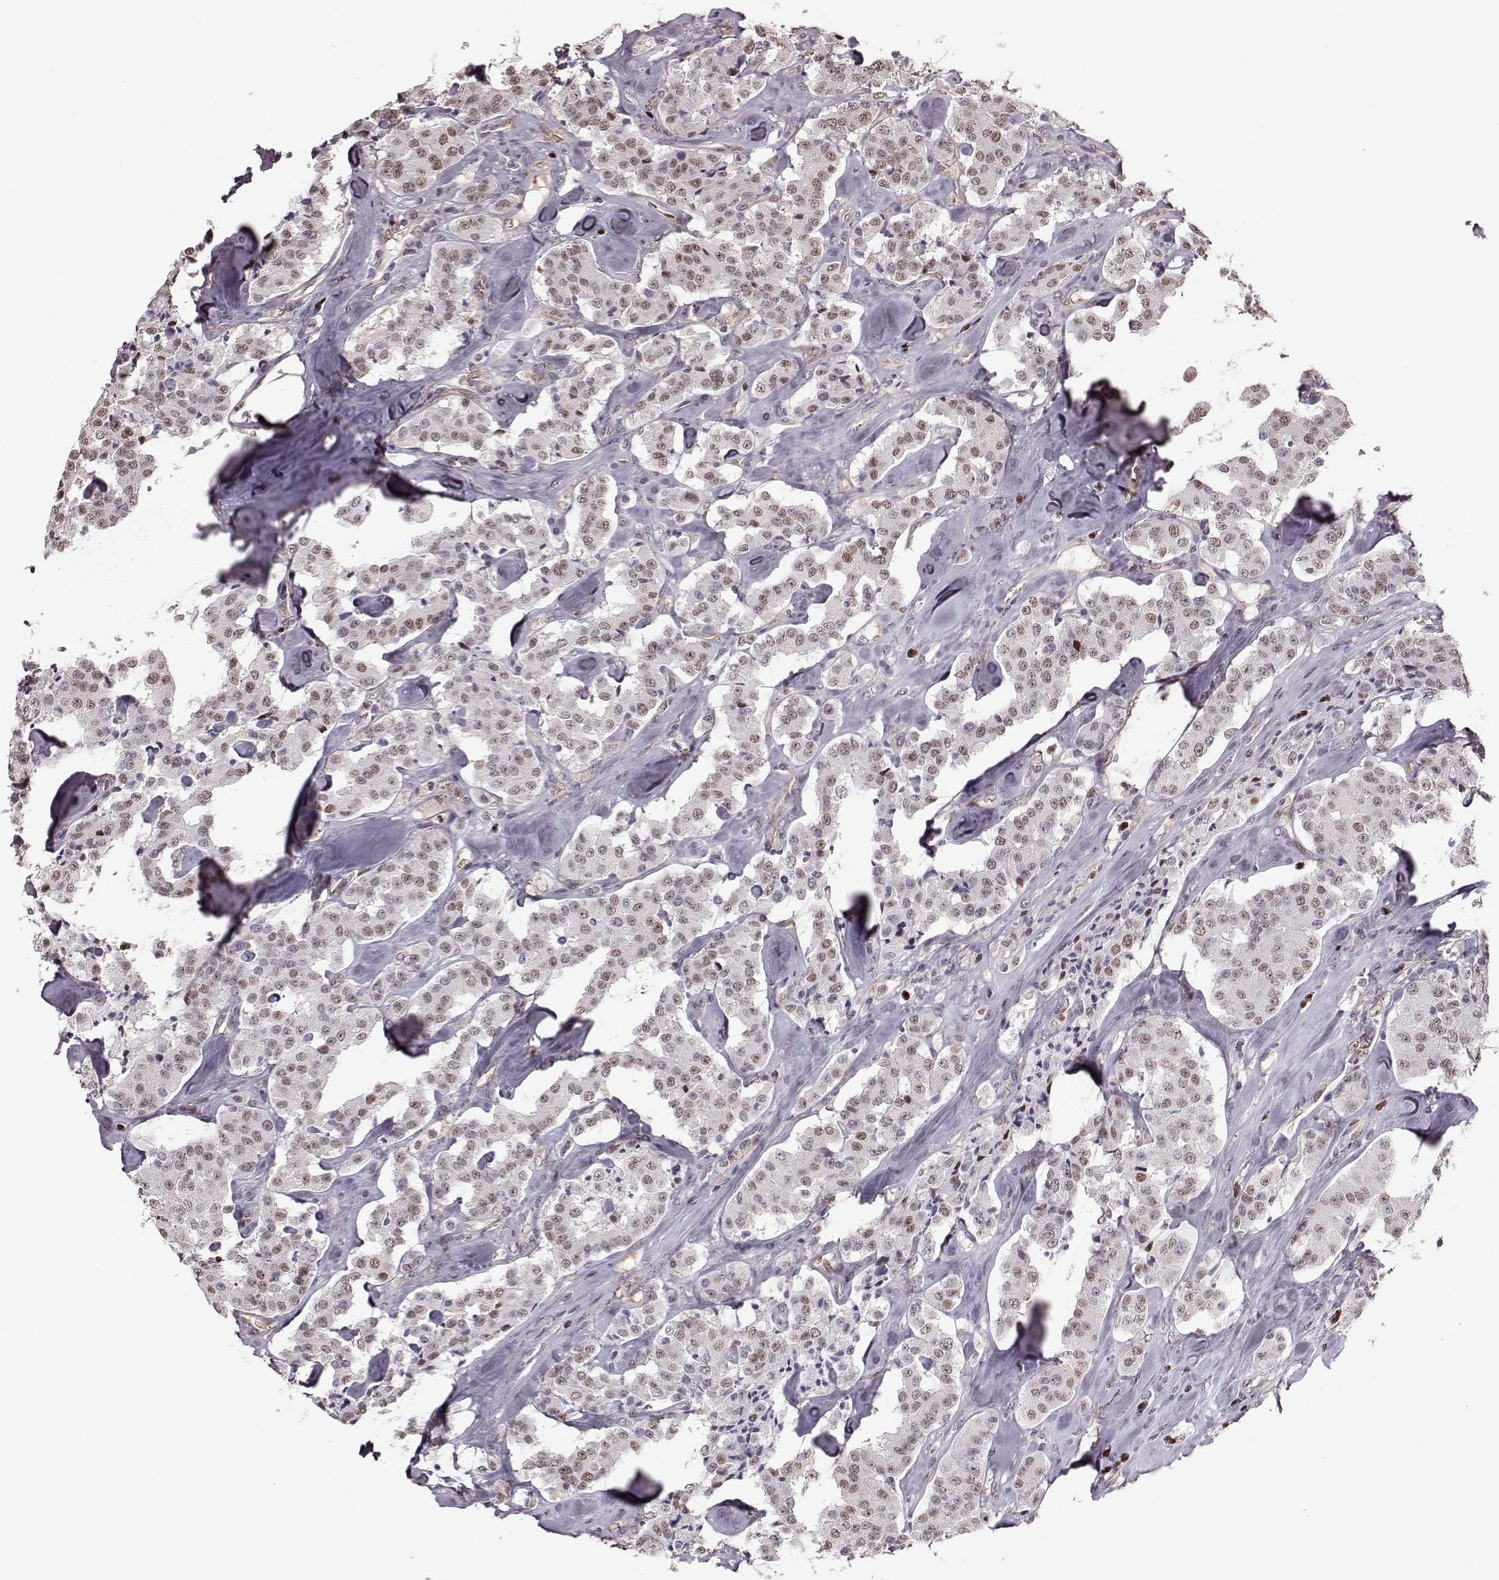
{"staining": {"intensity": "weak", "quantity": ">75%", "location": "nuclear"}, "tissue": "carcinoid", "cell_type": "Tumor cells", "image_type": "cancer", "snomed": [{"axis": "morphology", "description": "Carcinoid, malignant, NOS"}, {"axis": "topography", "description": "Pancreas"}], "caption": "High-magnification brightfield microscopy of malignant carcinoid stained with DAB (brown) and counterstained with hematoxylin (blue). tumor cells exhibit weak nuclear staining is present in approximately>75% of cells.", "gene": "KLF6", "patient": {"sex": "male", "age": 41}}